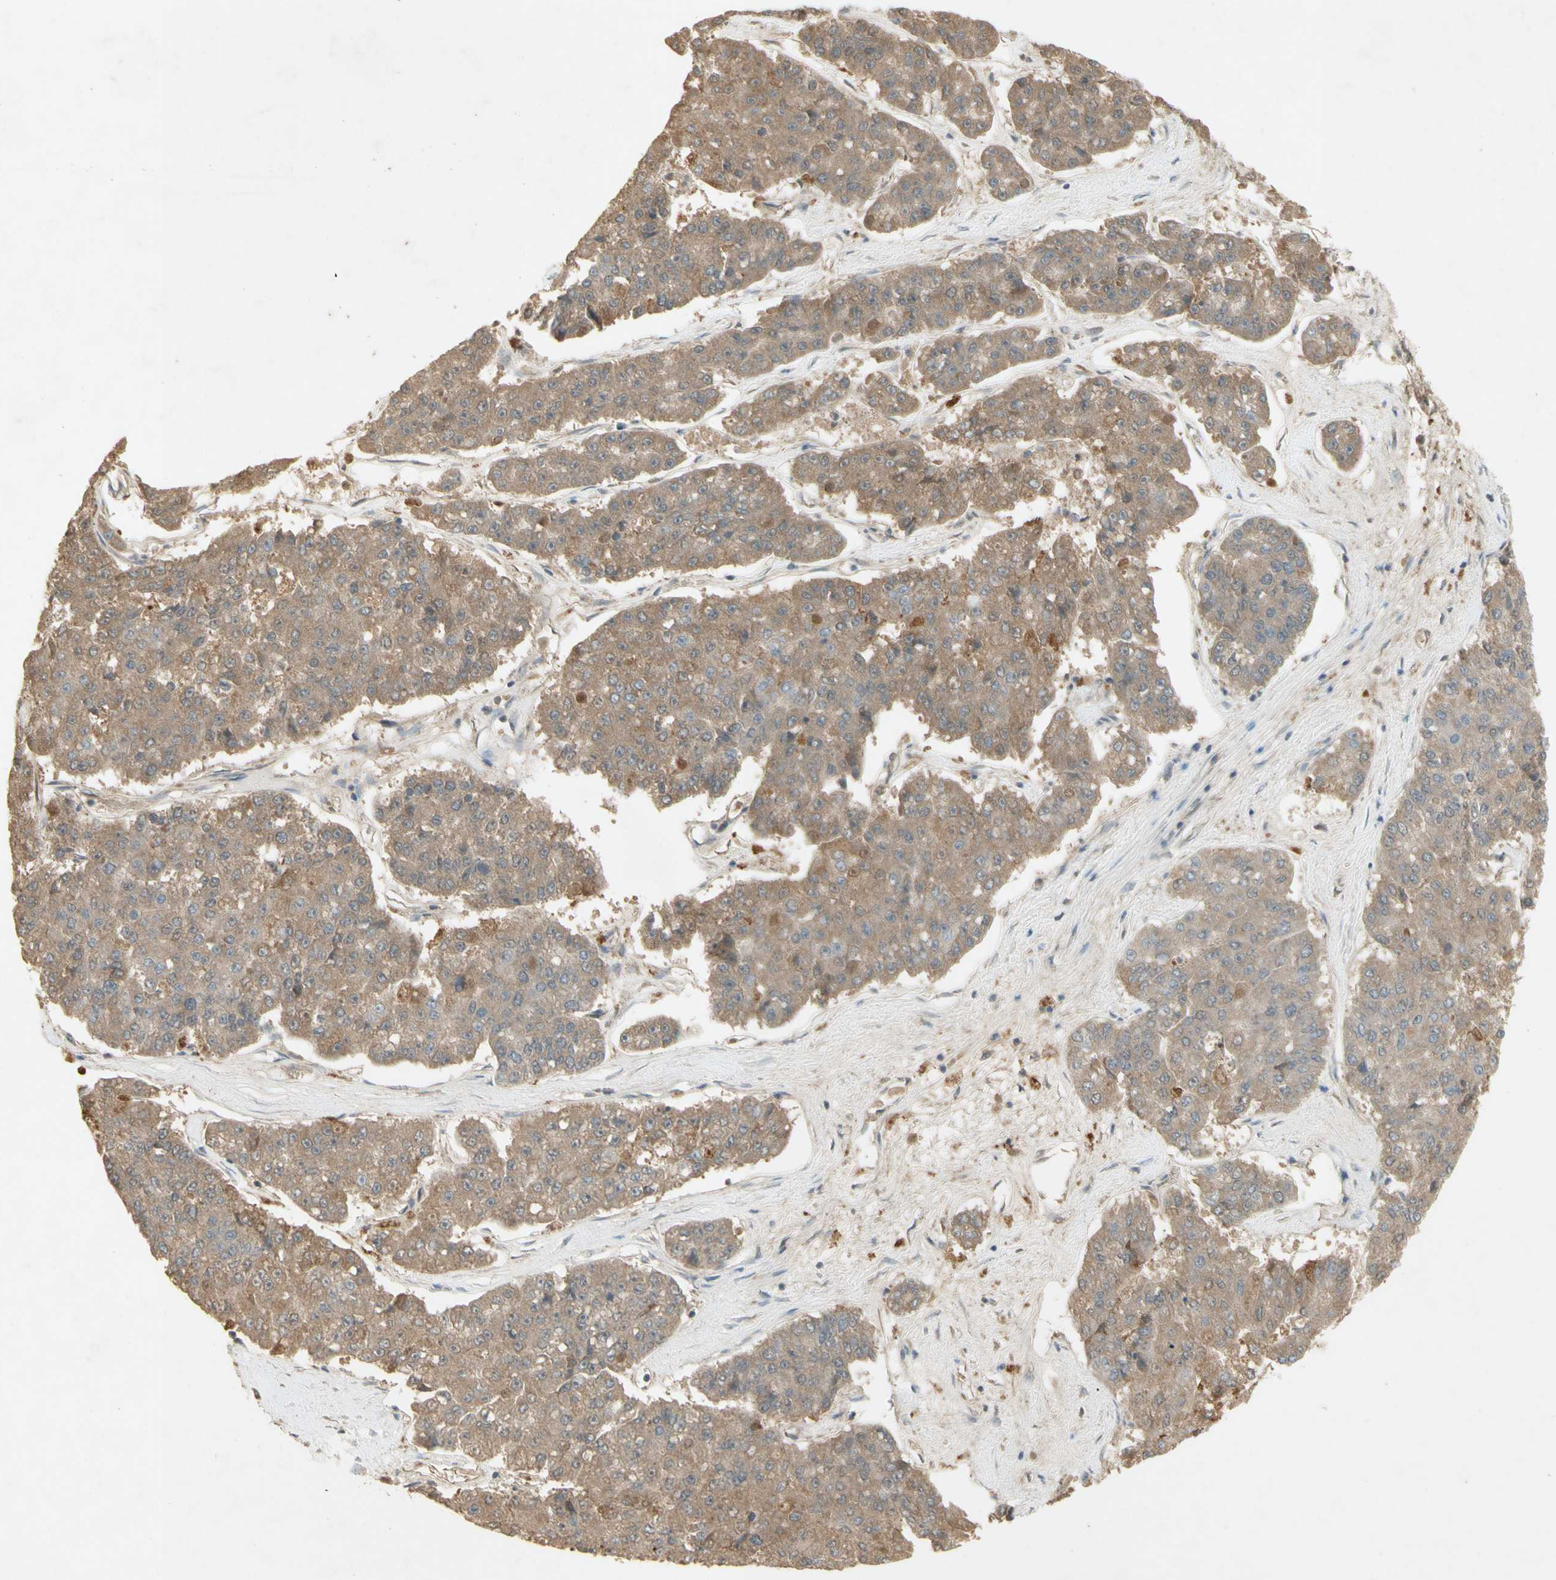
{"staining": {"intensity": "weak", "quantity": "25%-75%", "location": "cytoplasmic/membranous"}, "tissue": "pancreatic cancer", "cell_type": "Tumor cells", "image_type": "cancer", "snomed": [{"axis": "morphology", "description": "Adenocarcinoma, NOS"}, {"axis": "topography", "description": "Pancreas"}], "caption": "IHC of pancreatic cancer (adenocarcinoma) shows low levels of weak cytoplasmic/membranous positivity in about 25%-75% of tumor cells.", "gene": "NRG4", "patient": {"sex": "male", "age": 50}}